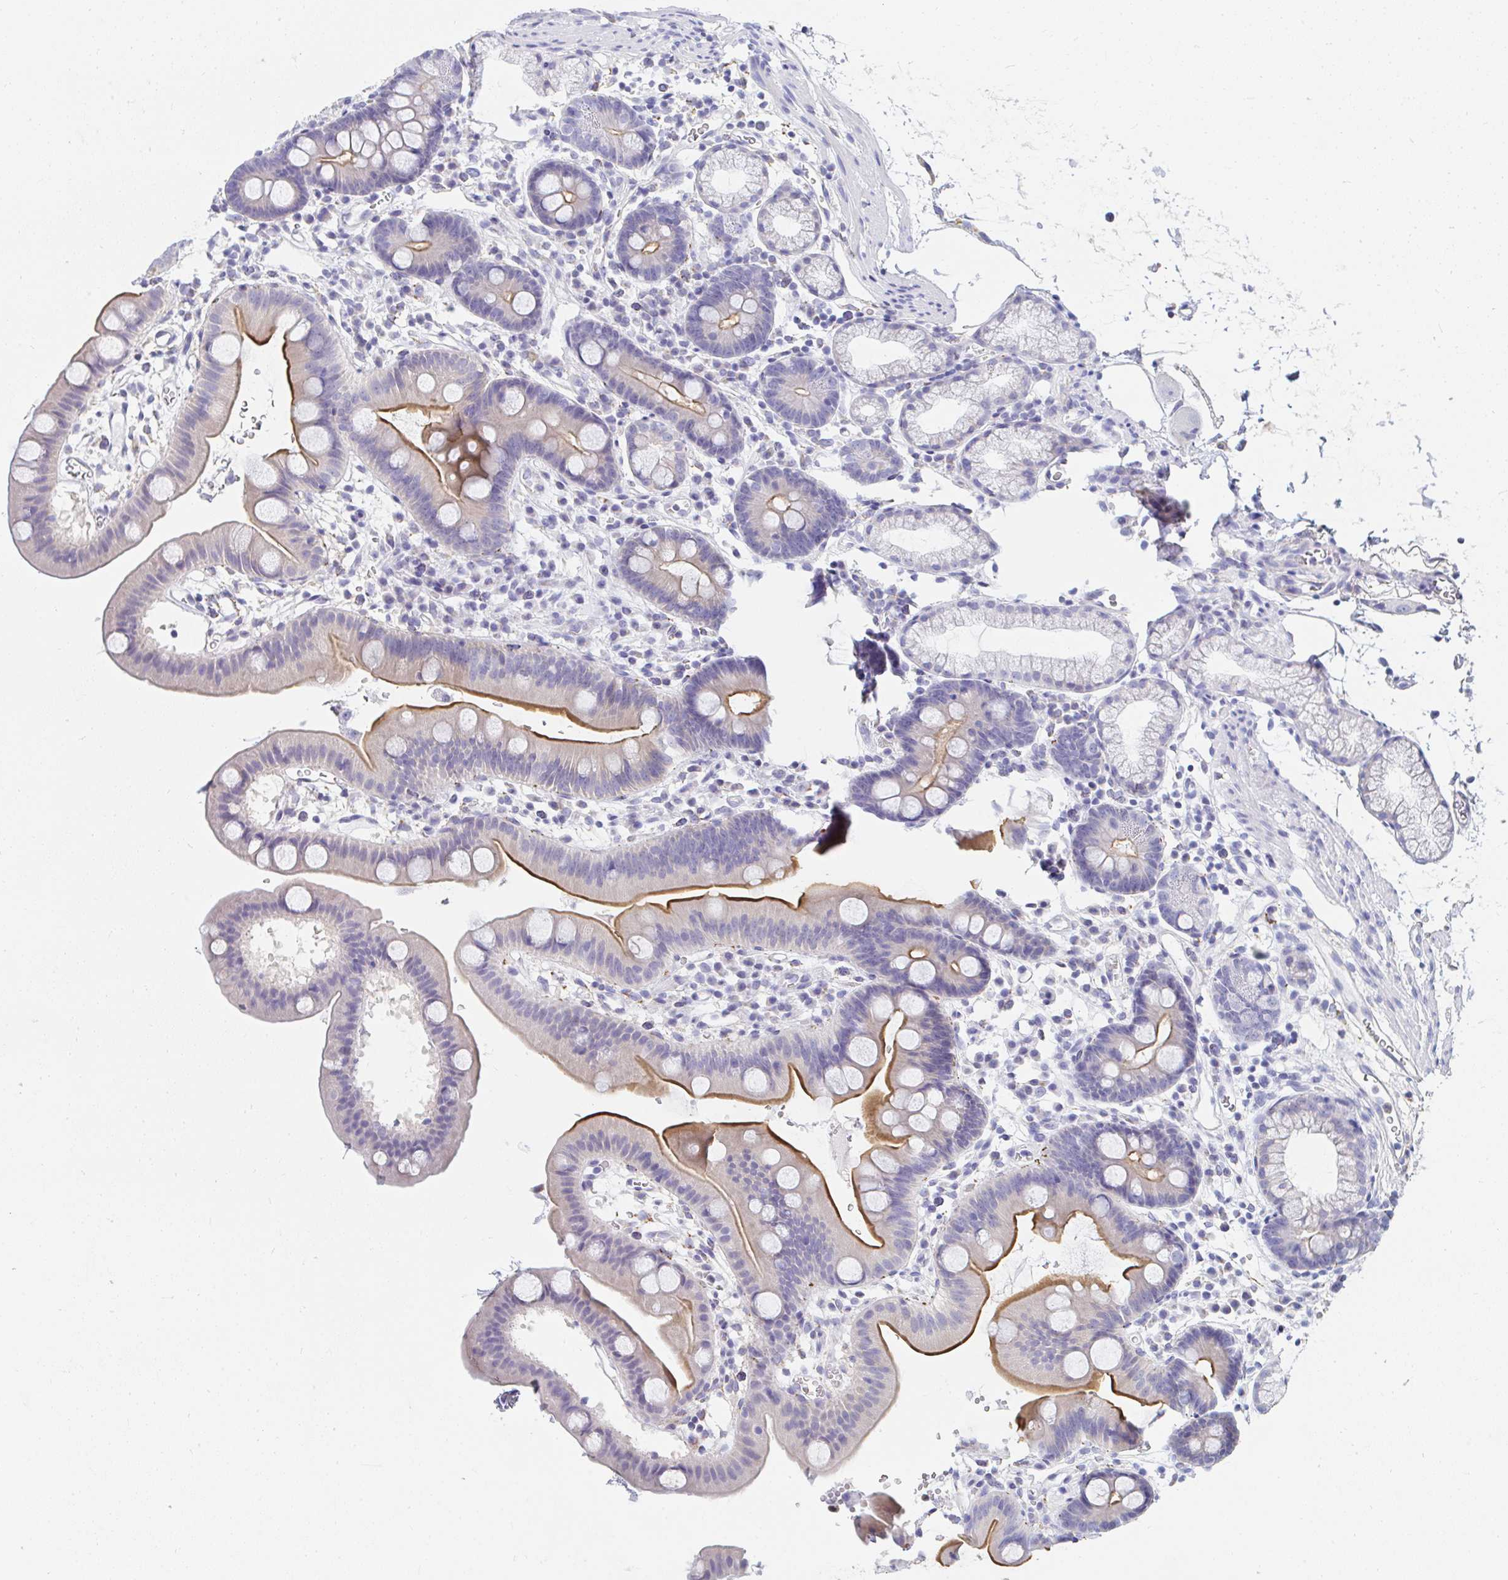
{"staining": {"intensity": "strong", "quantity": "25%-75%", "location": "cytoplasmic/membranous"}, "tissue": "duodenum", "cell_type": "Glandular cells", "image_type": "normal", "snomed": [{"axis": "morphology", "description": "Normal tissue, NOS"}, {"axis": "topography", "description": "Duodenum"}], "caption": "Unremarkable duodenum demonstrates strong cytoplasmic/membranous expression in about 25%-75% of glandular cells, visualized by immunohistochemistry.", "gene": "MGAM2", "patient": {"sex": "male", "age": 59}}